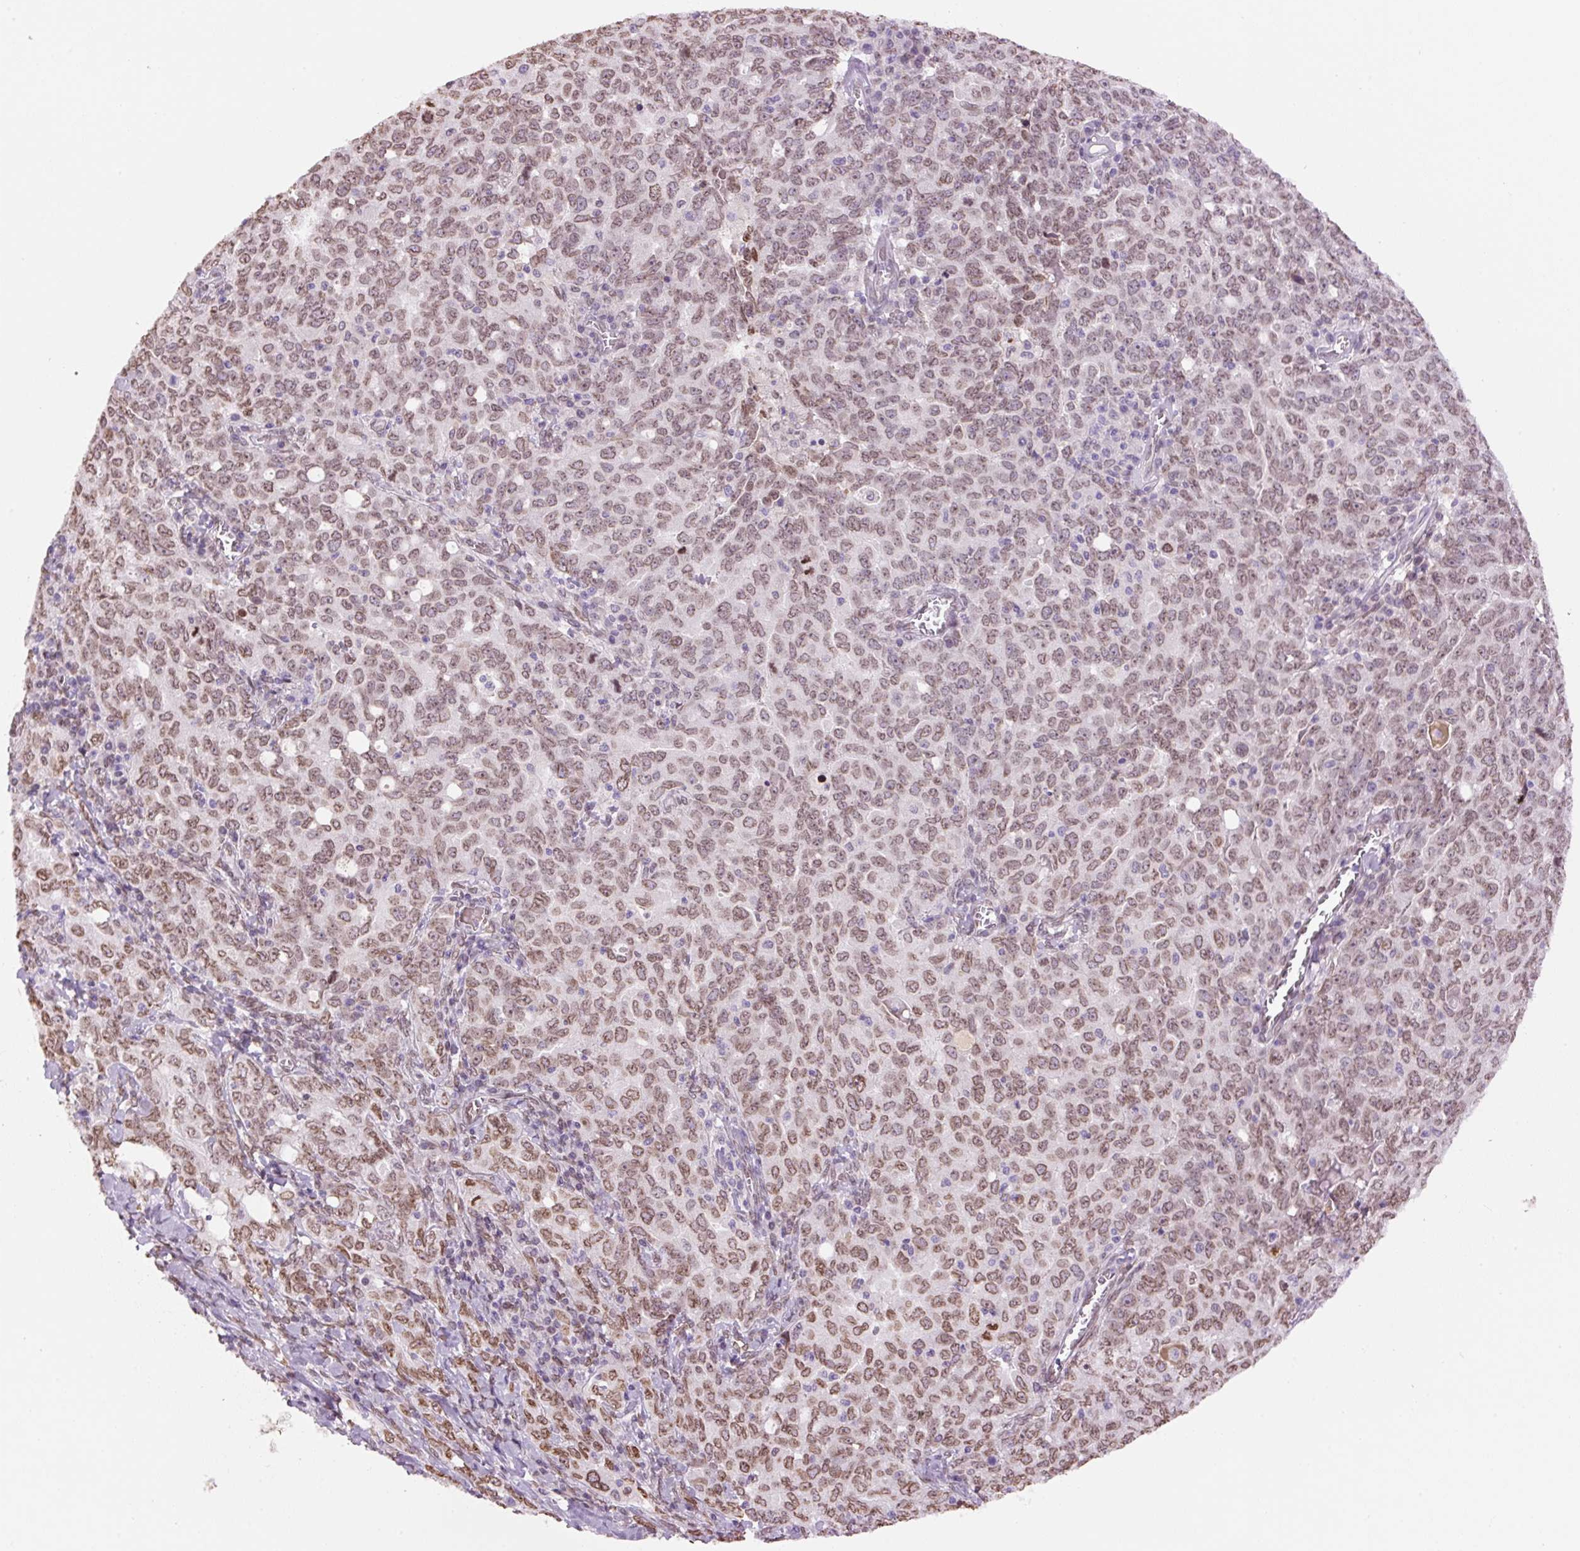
{"staining": {"intensity": "moderate", "quantity": "25%-75%", "location": "cytoplasmic/membranous,nuclear"}, "tissue": "ovarian cancer", "cell_type": "Tumor cells", "image_type": "cancer", "snomed": [{"axis": "morphology", "description": "Carcinoma, endometroid"}, {"axis": "topography", "description": "Ovary"}], "caption": "The immunohistochemical stain highlights moderate cytoplasmic/membranous and nuclear staining in tumor cells of endometroid carcinoma (ovarian) tissue.", "gene": "ZNF224", "patient": {"sex": "female", "age": 62}}